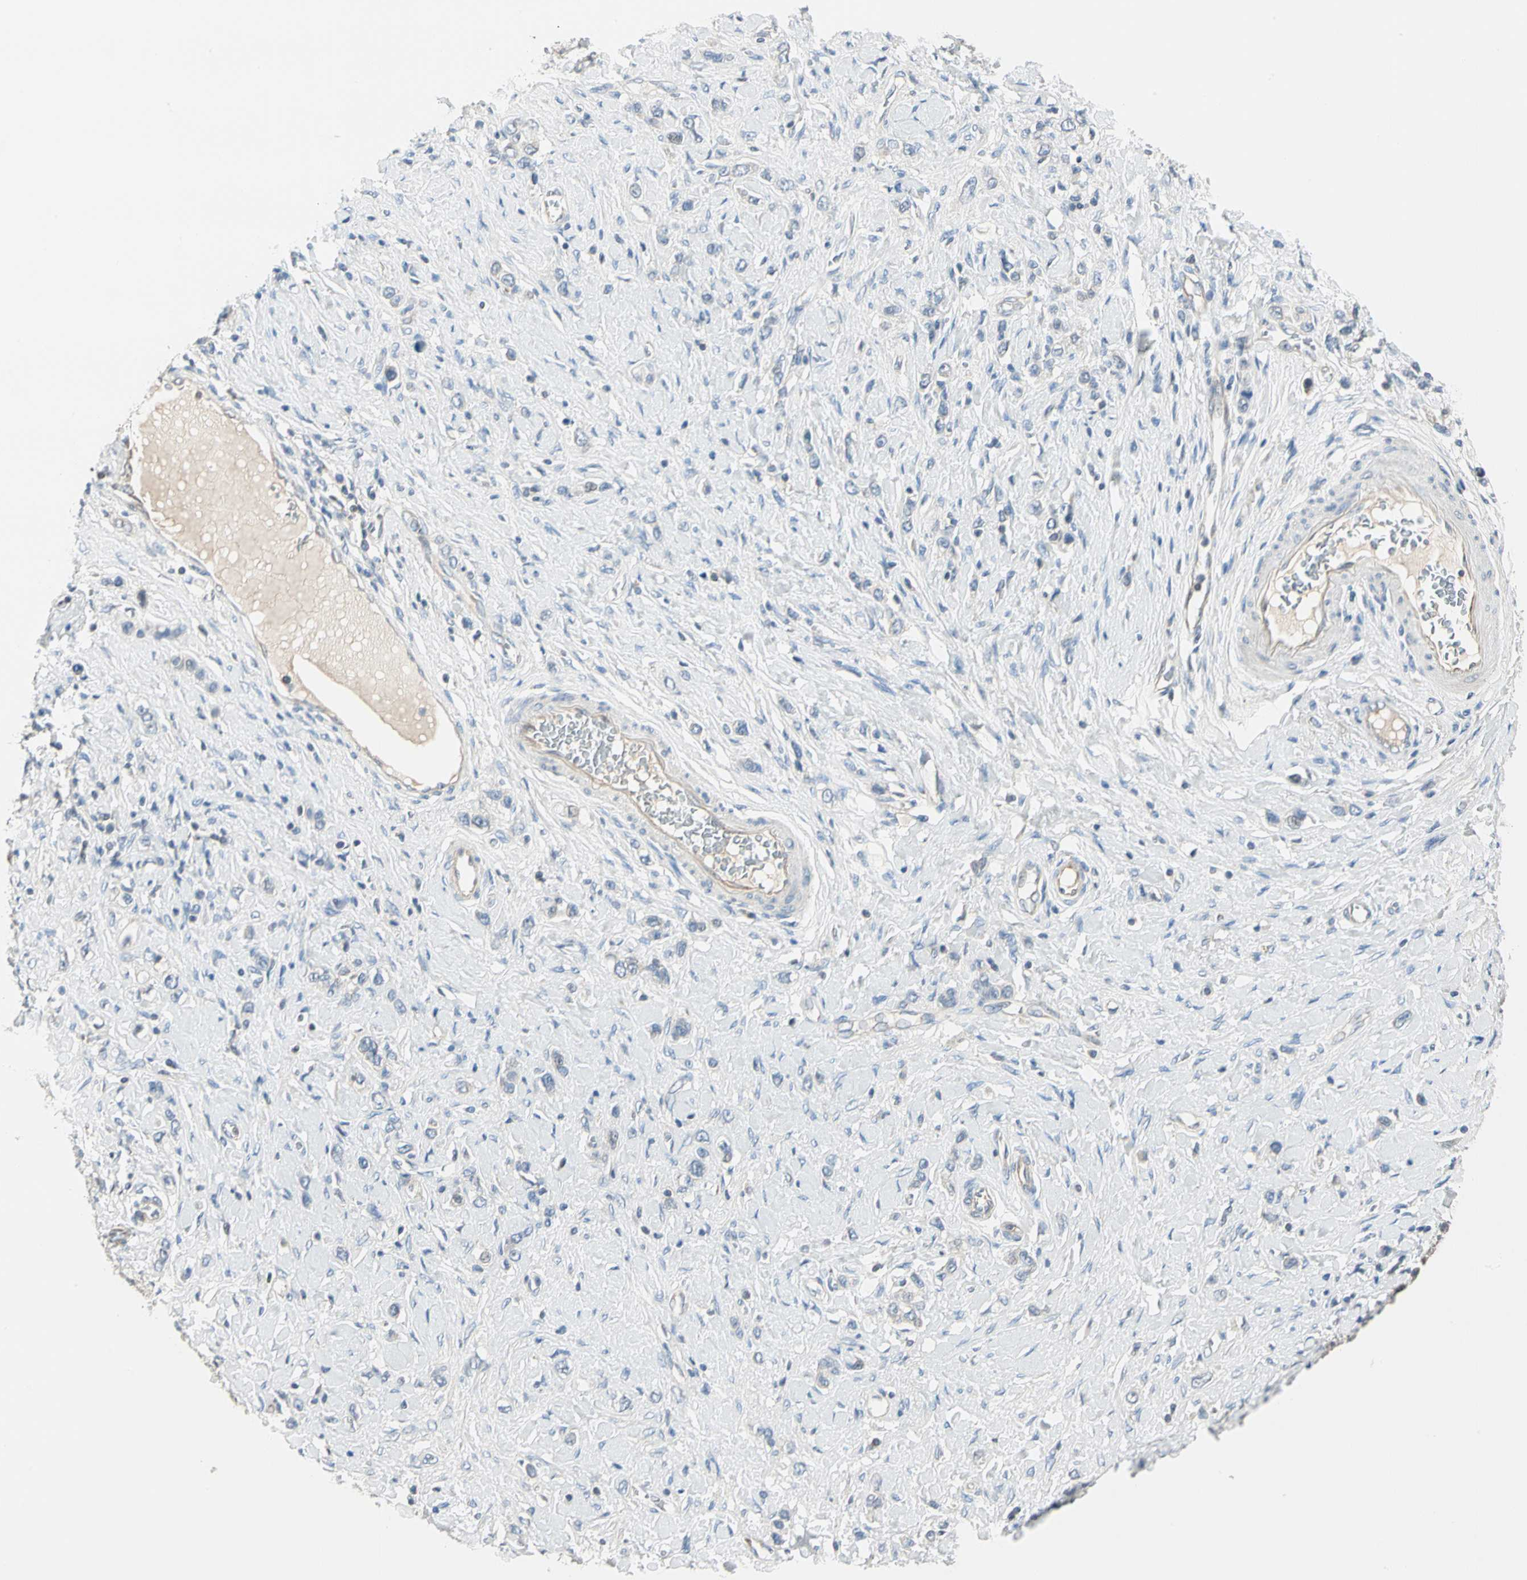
{"staining": {"intensity": "negative", "quantity": "none", "location": "none"}, "tissue": "stomach cancer", "cell_type": "Tumor cells", "image_type": "cancer", "snomed": [{"axis": "morphology", "description": "Normal tissue, NOS"}, {"axis": "morphology", "description": "Adenocarcinoma, NOS"}, {"axis": "topography", "description": "Stomach, upper"}, {"axis": "topography", "description": "Stomach"}], "caption": "Immunohistochemical staining of stomach cancer exhibits no significant positivity in tumor cells.", "gene": "GPR153", "patient": {"sex": "female", "age": 65}}